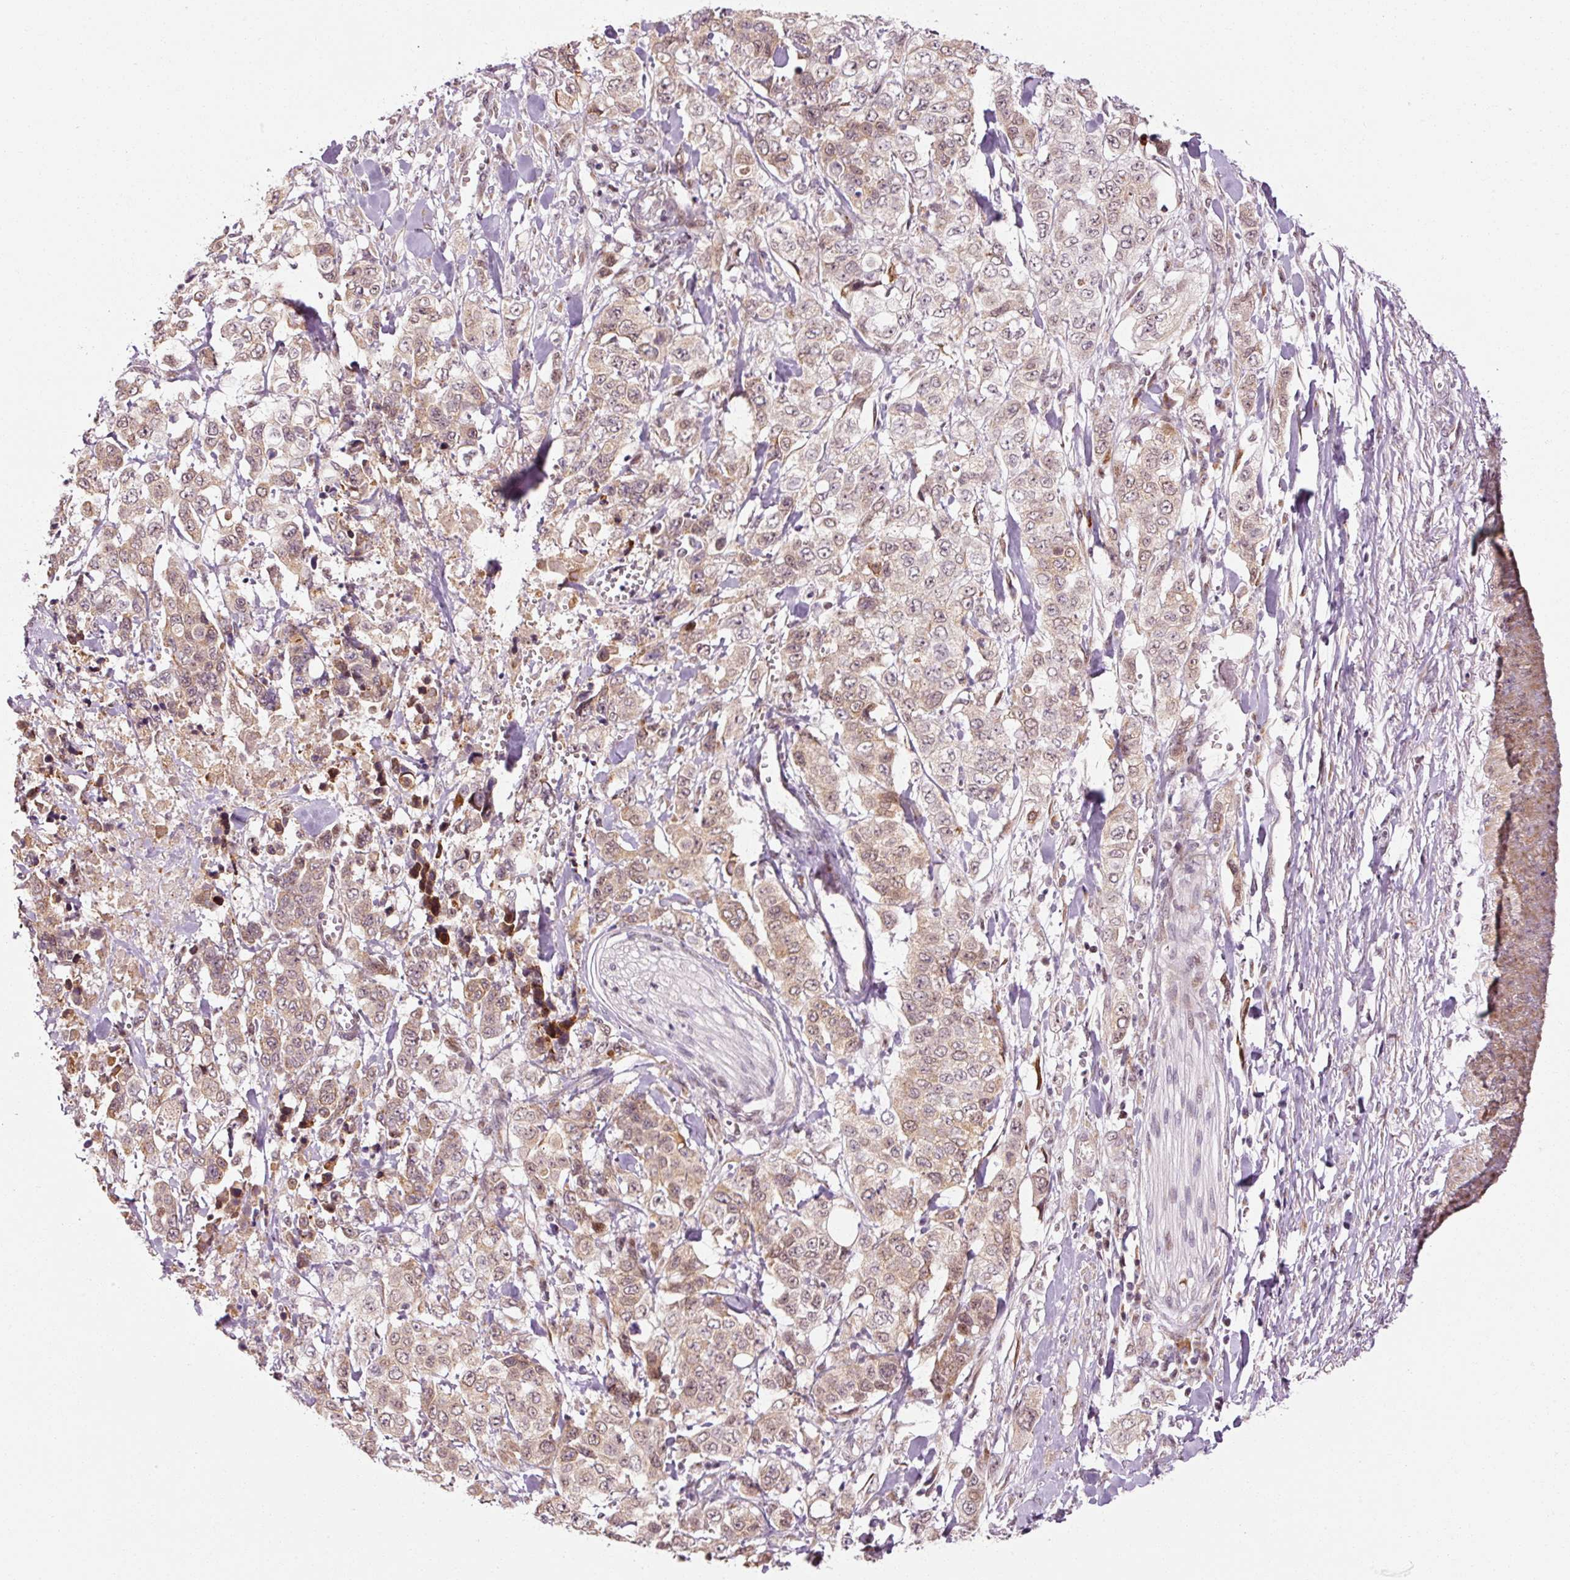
{"staining": {"intensity": "weak", "quantity": ">75%", "location": "cytoplasmic/membranous,nuclear"}, "tissue": "stomach cancer", "cell_type": "Tumor cells", "image_type": "cancer", "snomed": [{"axis": "morphology", "description": "Adenocarcinoma, NOS"}, {"axis": "topography", "description": "Stomach, upper"}], "caption": "Protein staining of adenocarcinoma (stomach) tissue demonstrates weak cytoplasmic/membranous and nuclear positivity in approximately >75% of tumor cells. The staining is performed using DAB (3,3'-diaminobenzidine) brown chromogen to label protein expression. The nuclei are counter-stained blue using hematoxylin.", "gene": "ANKRD20A1", "patient": {"sex": "male", "age": 62}}